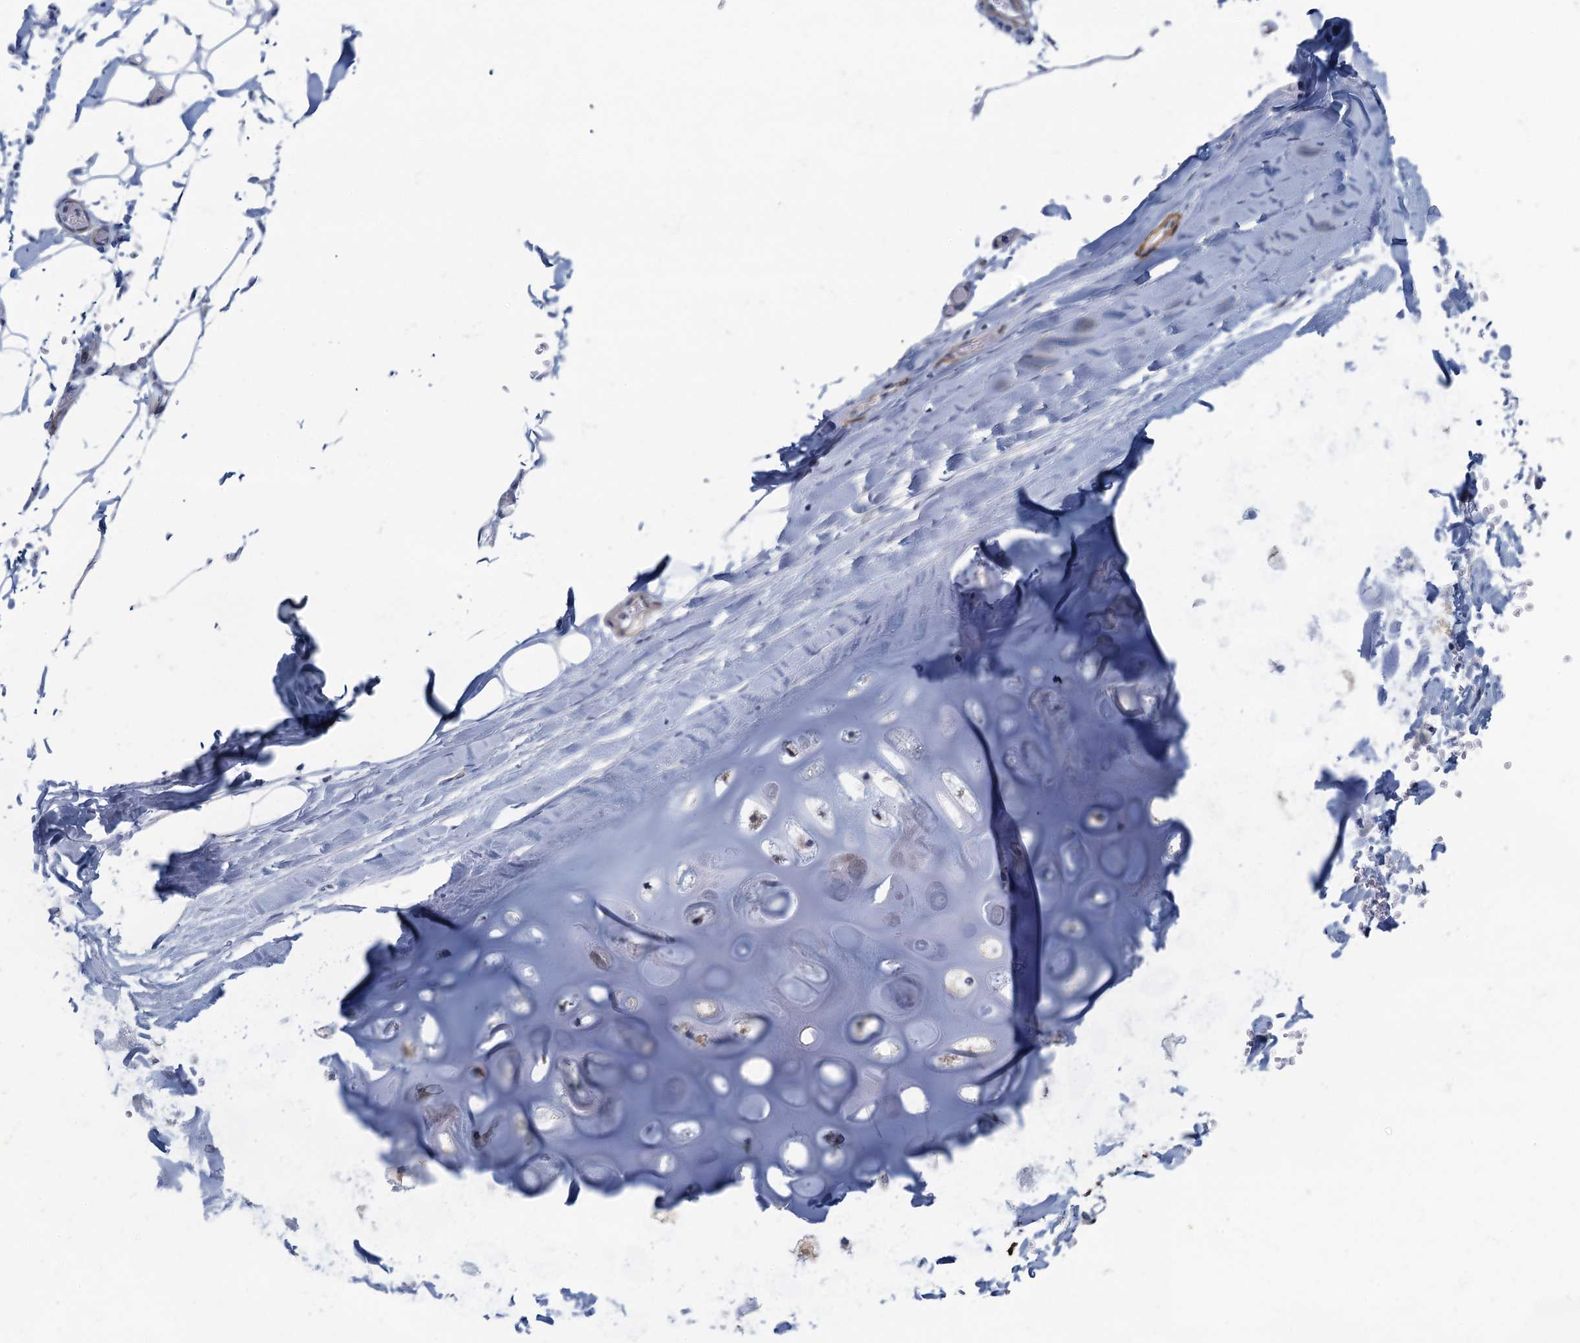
{"staining": {"intensity": "negative", "quantity": "none", "location": "none"}, "tissue": "adipose tissue", "cell_type": "Adipocytes", "image_type": "normal", "snomed": [{"axis": "morphology", "description": "Normal tissue, NOS"}, {"axis": "topography", "description": "Bronchus"}], "caption": "Immunohistochemical staining of unremarkable human adipose tissue reveals no significant staining in adipocytes. (Immunohistochemistry, brightfield microscopy, high magnification).", "gene": "ALG2", "patient": {"sex": "male", "age": 66}}